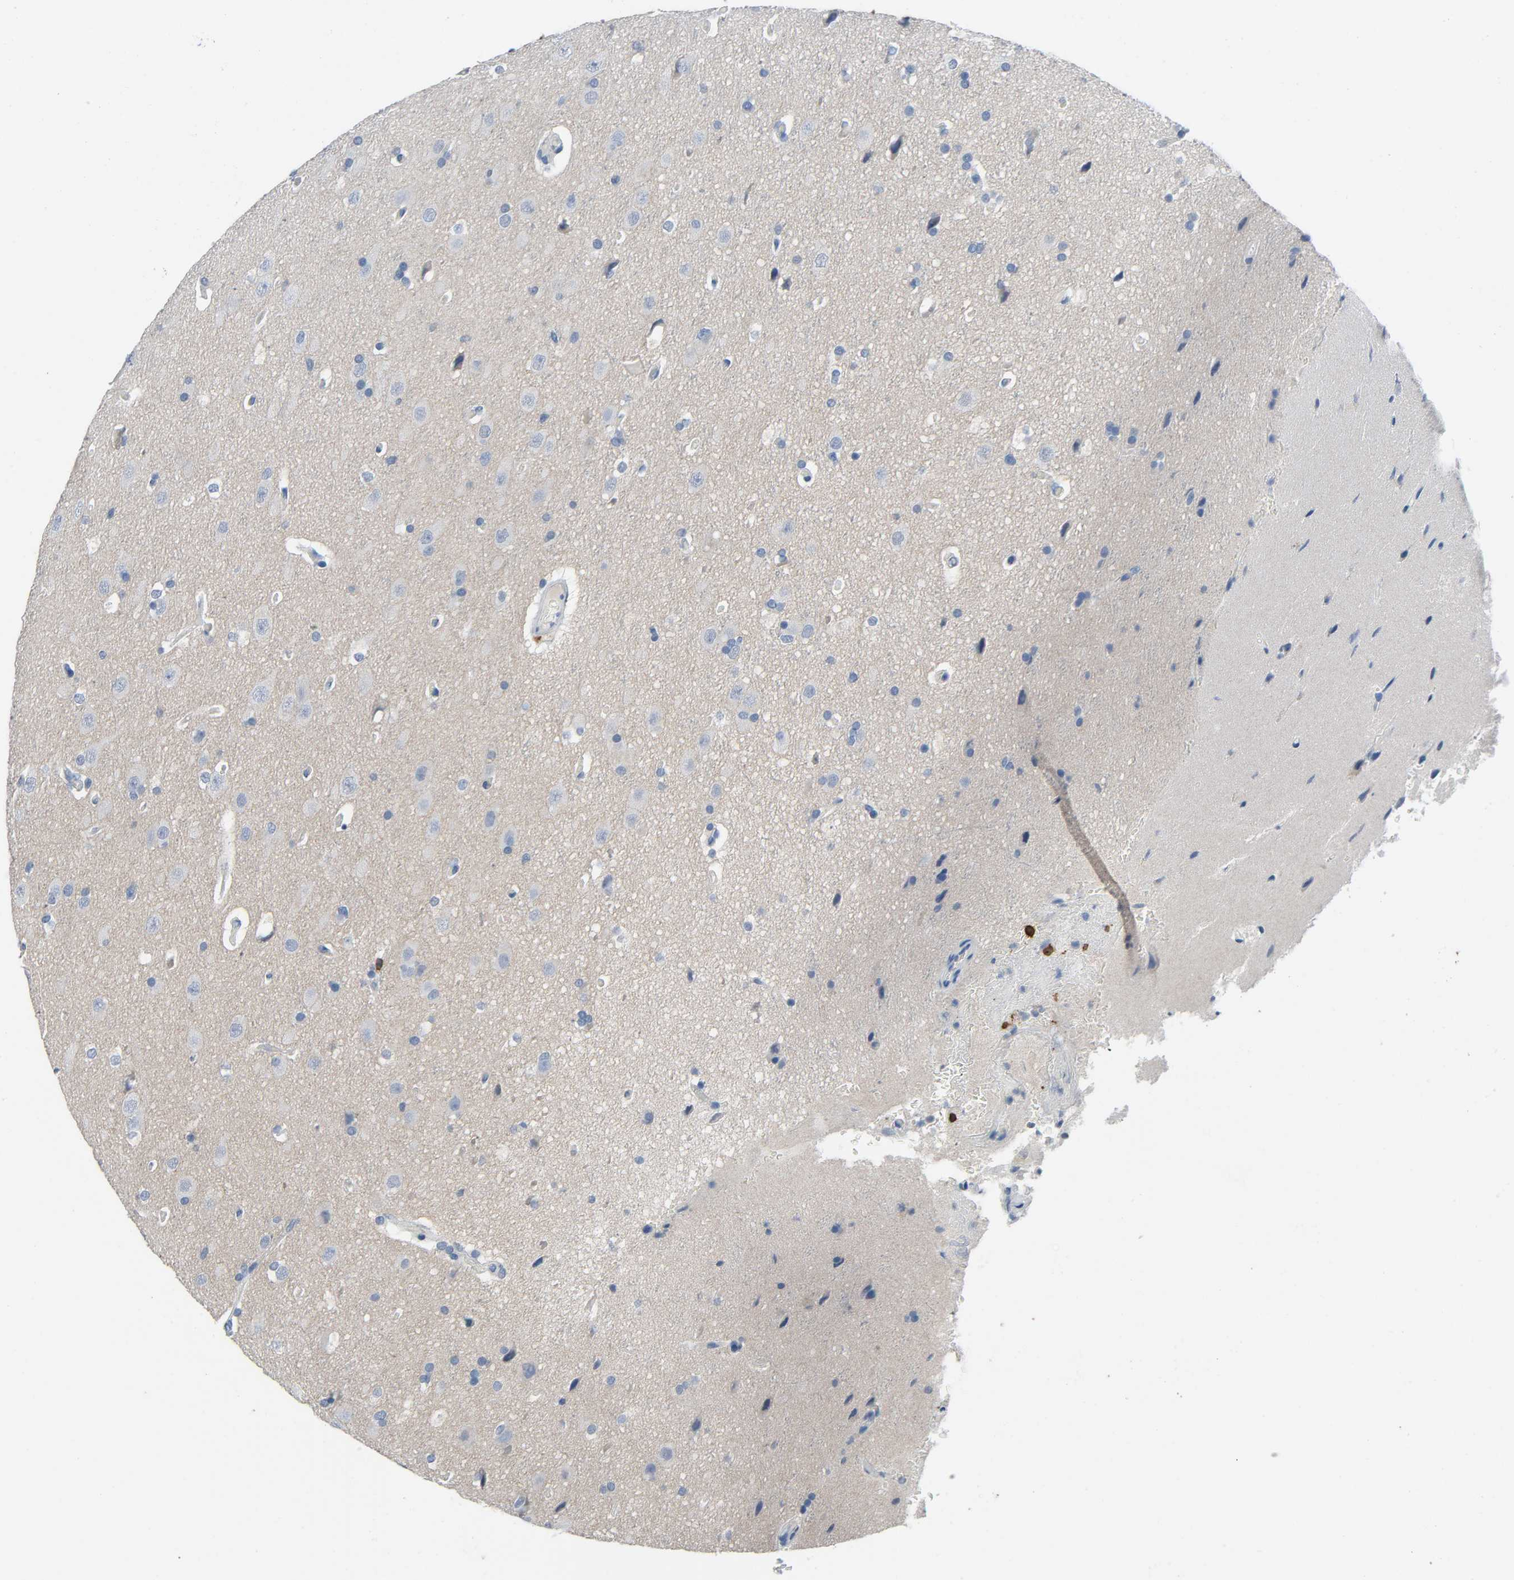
{"staining": {"intensity": "negative", "quantity": "none", "location": "none"}, "tissue": "glioma", "cell_type": "Tumor cells", "image_type": "cancer", "snomed": [{"axis": "morphology", "description": "Glioma, malignant, Low grade"}, {"axis": "topography", "description": "Cerebral cortex"}], "caption": "Malignant glioma (low-grade) was stained to show a protein in brown. There is no significant expression in tumor cells. The staining is performed using DAB (3,3'-diaminobenzidine) brown chromogen with nuclei counter-stained in using hematoxylin.", "gene": "LCK", "patient": {"sex": "female", "age": 47}}